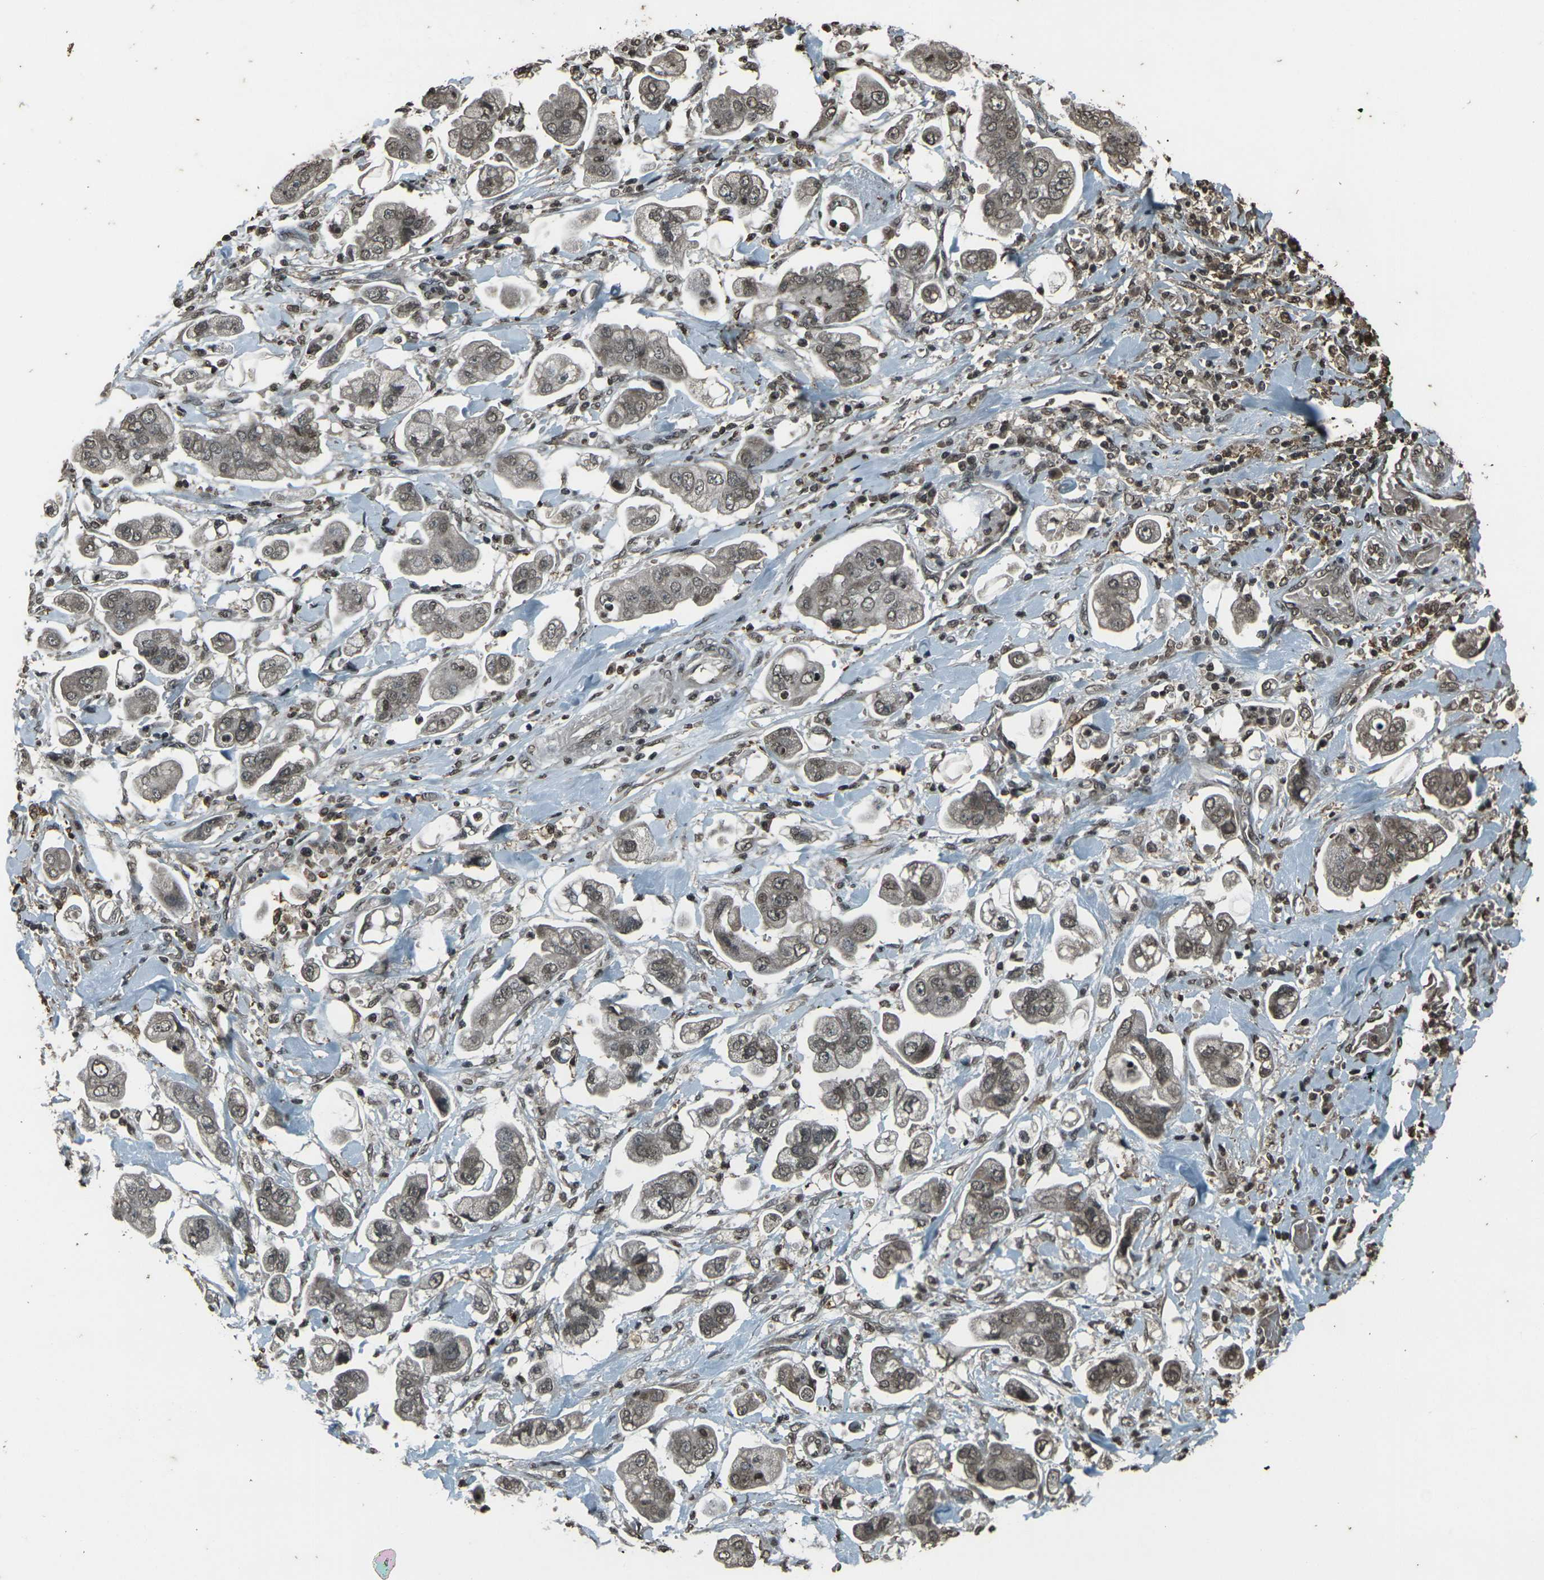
{"staining": {"intensity": "weak", "quantity": ">75%", "location": "cytoplasmic/membranous,nuclear"}, "tissue": "stomach cancer", "cell_type": "Tumor cells", "image_type": "cancer", "snomed": [{"axis": "morphology", "description": "Adenocarcinoma, NOS"}, {"axis": "topography", "description": "Stomach"}], "caption": "Immunohistochemical staining of human stomach adenocarcinoma displays low levels of weak cytoplasmic/membranous and nuclear staining in about >75% of tumor cells. (IHC, brightfield microscopy, high magnification).", "gene": "PRPF8", "patient": {"sex": "male", "age": 62}}